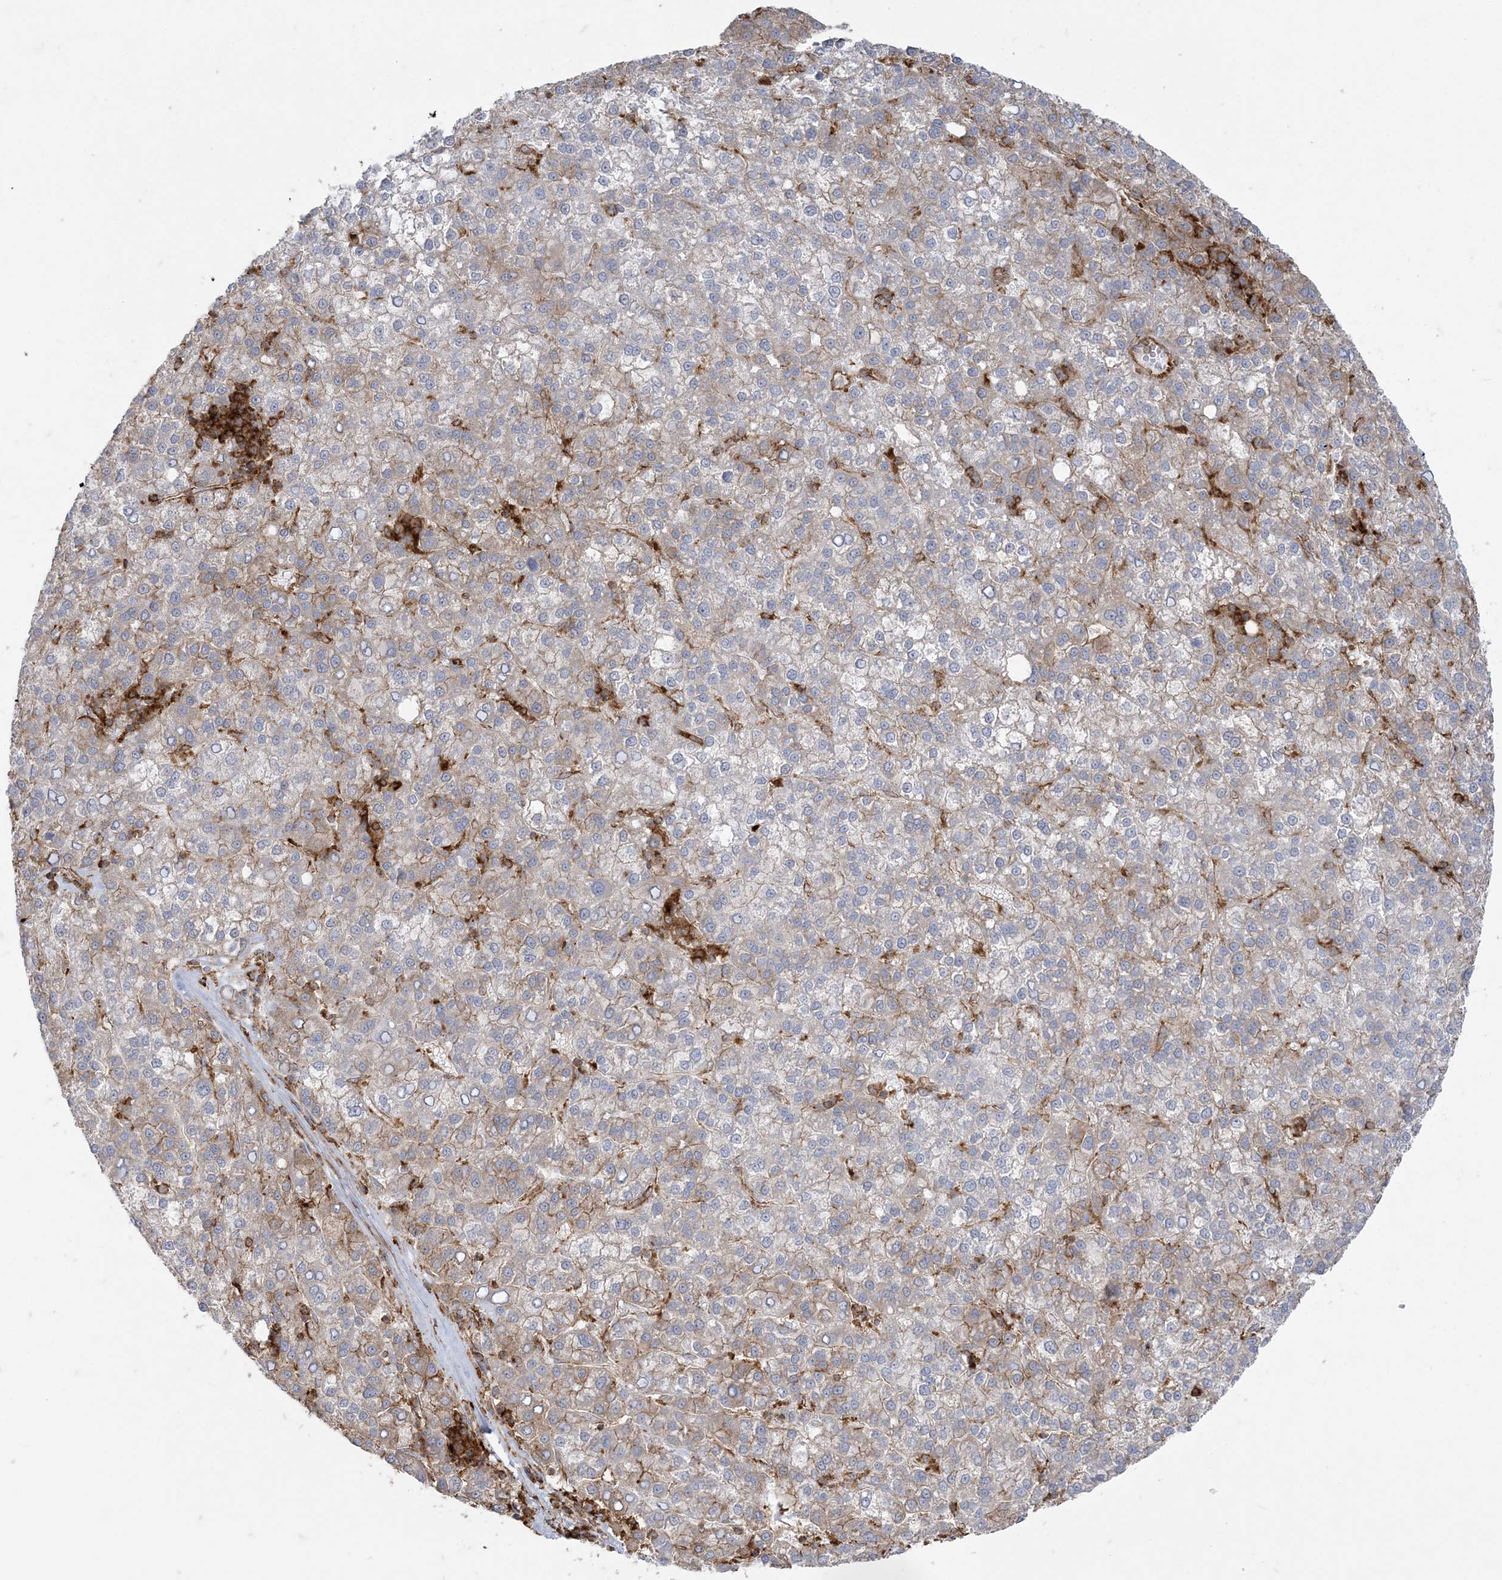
{"staining": {"intensity": "weak", "quantity": "<25%", "location": "cytoplasmic/membranous"}, "tissue": "liver cancer", "cell_type": "Tumor cells", "image_type": "cancer", "snomed": [{"axis": "morphology", "description": "Carcinoma, Hepatocellular, NOS"}, {"axis": "topography", "description": "Liver"}], "caption": "This is a histopathology image of IHC staining of hepatocellular carcinoma (liver), which shows no staining in tumor cells.", "gene": "DERL3", "patient": {"sex": "female", "age": 58}}